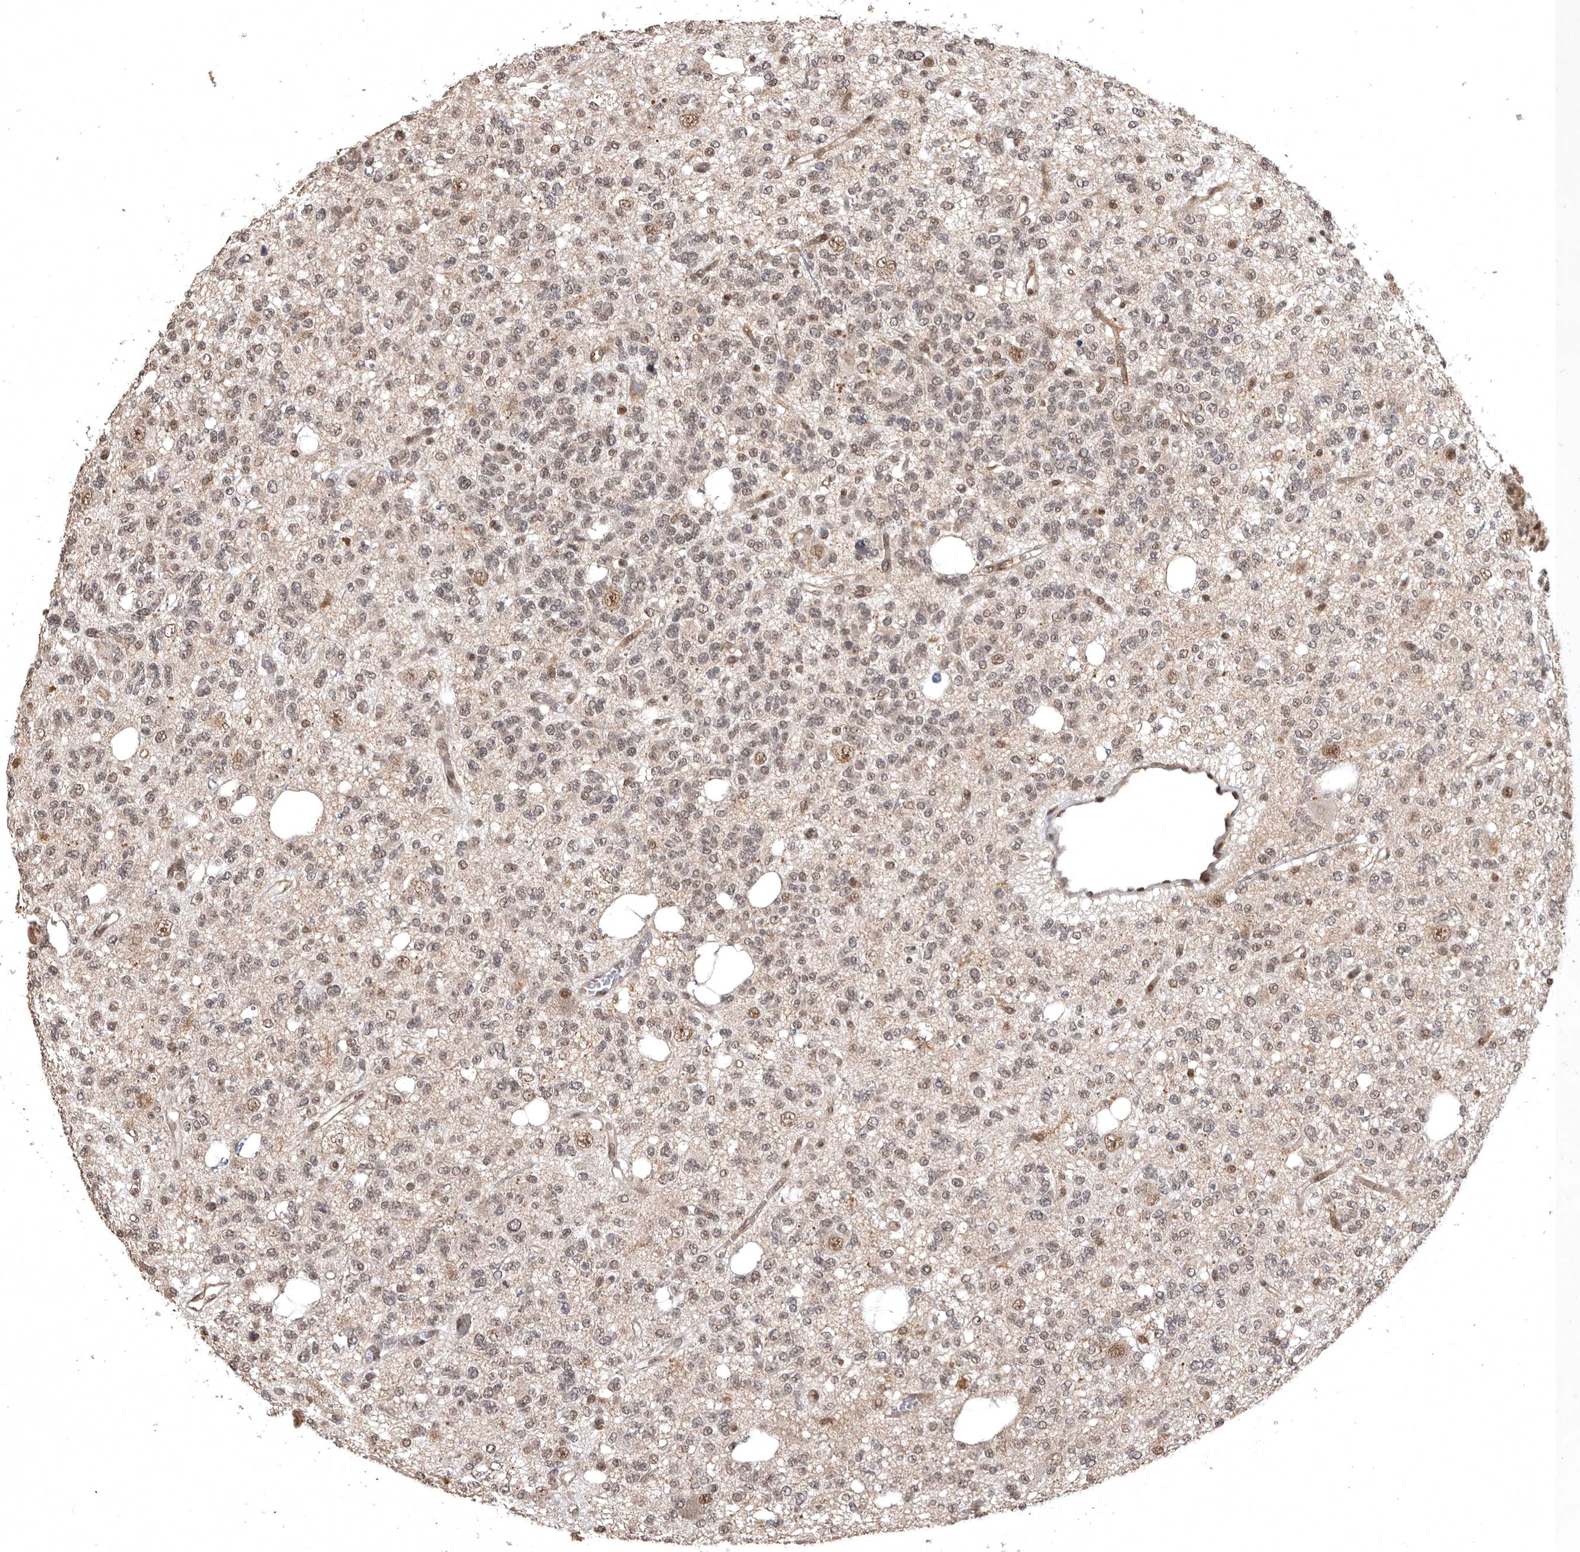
{"staining": {"intensity": "weak", "quantity": "25%-75%", "location": "nuclear"}, "tissue": "glioma", "cell_type": "Tumor cells", "image_type": "cancer", "snomed": [{"axis": "morphology", "description": "Glioma, malignant, Low grade"}, {"axis": "topography", "description": "Brain"}], "caption": "Immunohistochemical staining of human glioma shows weak nuclear protein staining in approximately 25%-75% of tumor cells.", "gene": "CBLL1", "patient": {"sex": "male", "age": 38}}